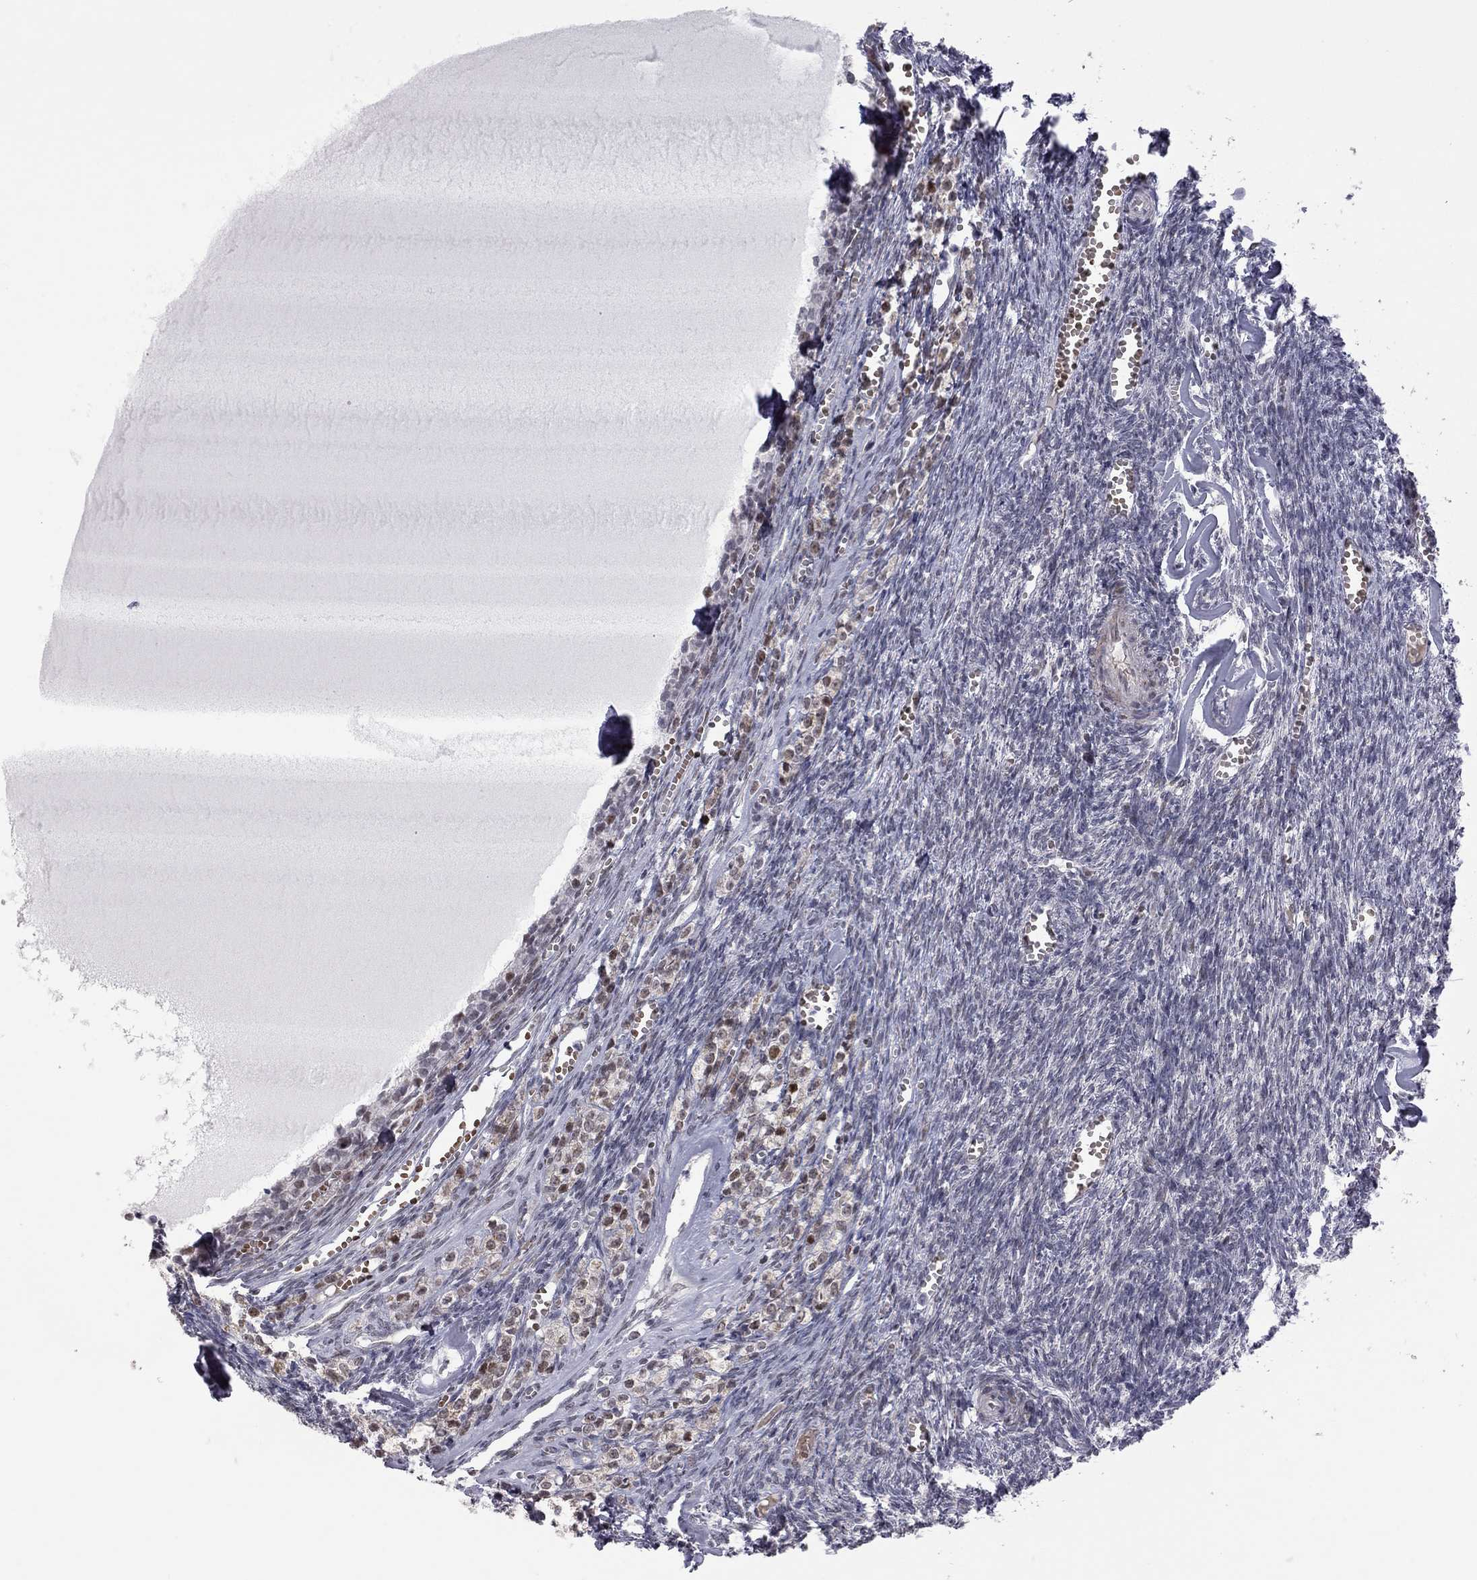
{"staining": {"intensity": "moderate", "quantity": "<25%", "location": "nuclear"}, "tissue": "ovary", "cell_type": "Follicle cells", "image_type": "normal", "snomed": [{"axis": "morphology", "description": "Normal tissue, NOS"}, {"axis": "topography", "description": "Ovary"}], "caption": "Approximately <25% of follicle cells in normal human ovary show moderate nuclear protein positivity as visualized by brown immunohistochemical staining.", "gene": "MC3R", "patient": {"sex": "female", "age": 43}}